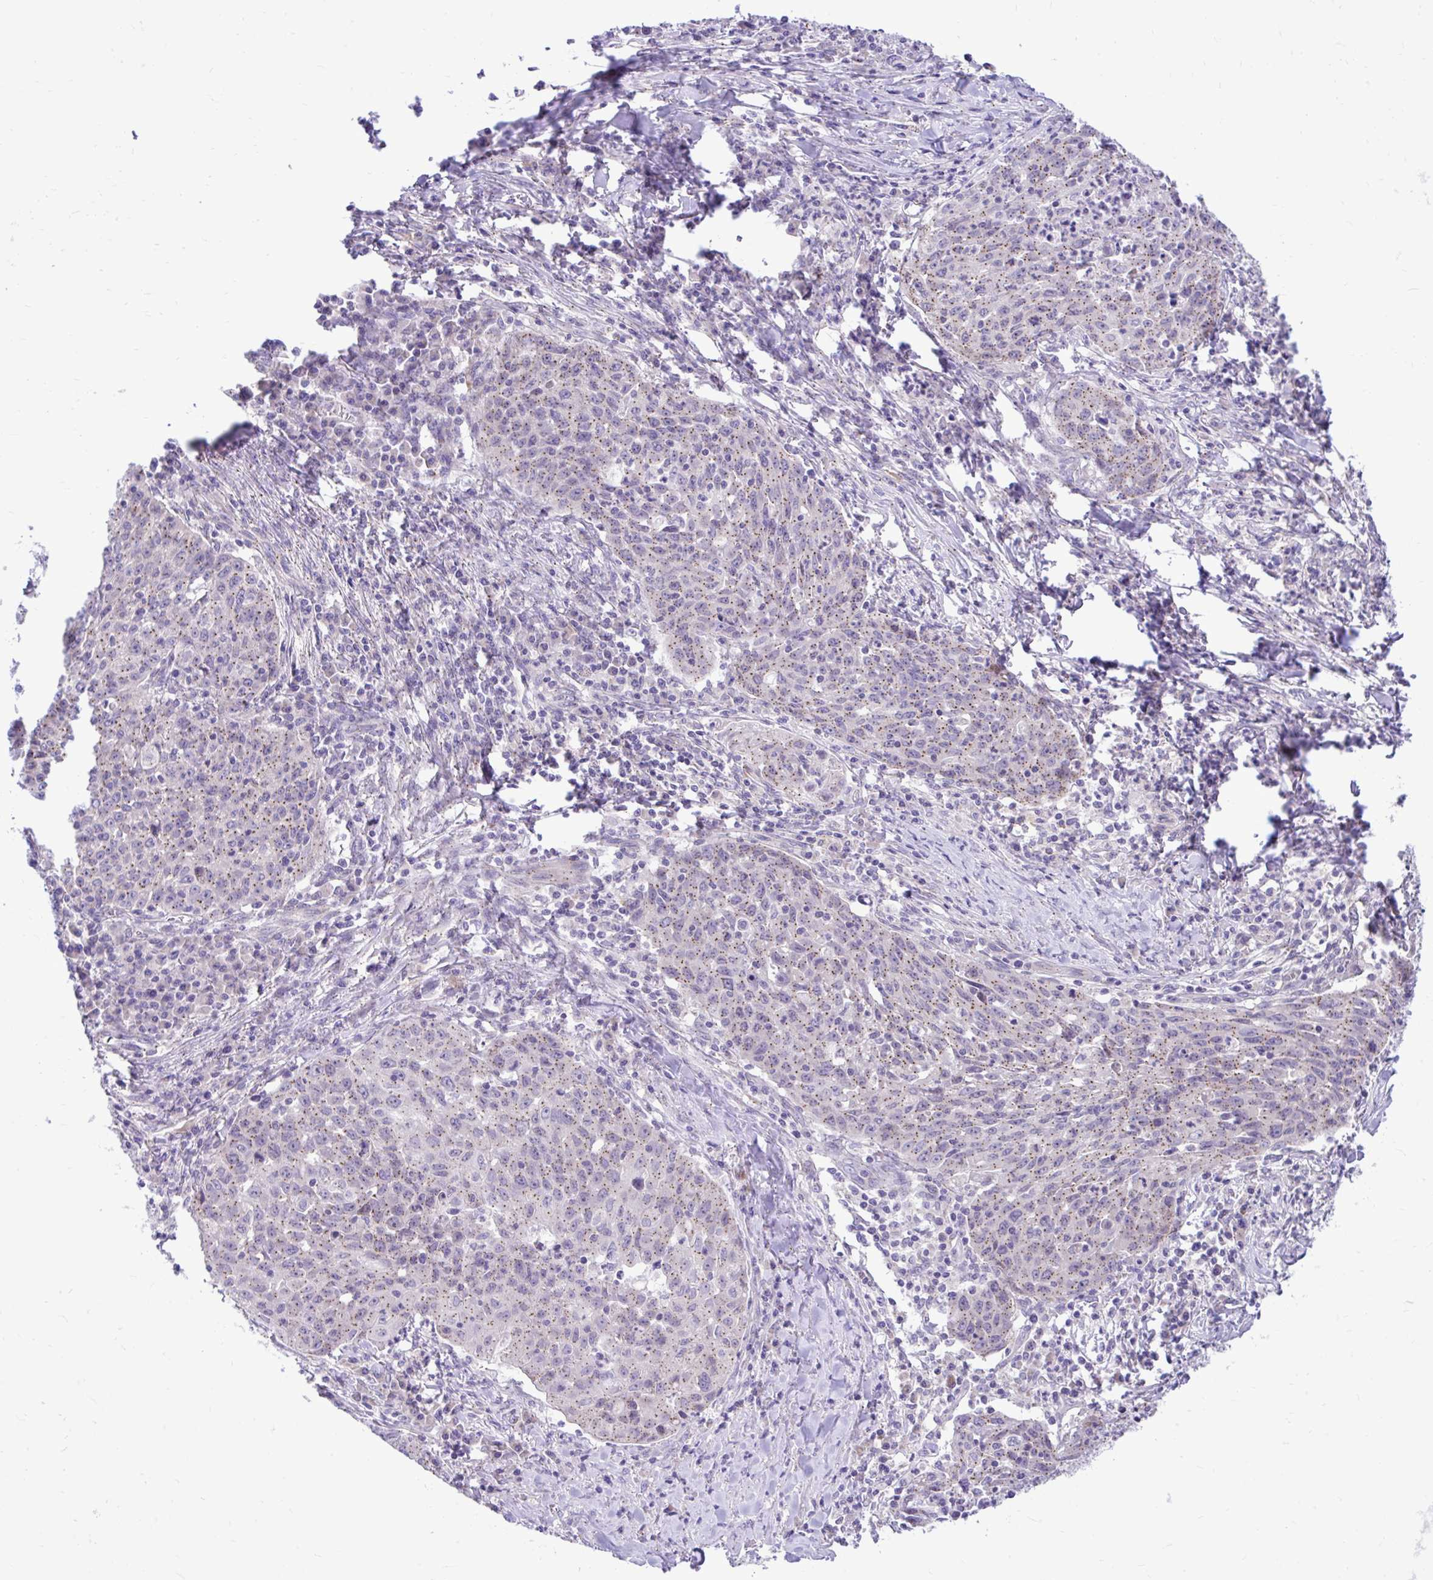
{"staining": {"intensity": "weak", "quantity": ">75%", "location": "cytoplasmic/membranous"}, "tissue": "lung cancer", "cell_type": "Tumor cells", "image_type": "cancer", "snomed": [{"axis": "morphology", "description": "Squamous cell carcinoma, NOS"}, {"axis": "morphology", "description": "Squamous cell carcinoma, metastatic, NOS"}, {"axis": "topography", "description": "Bronchus"}, {"axis": "topography", "description": "Lung"}], "caption": "Approximately >75% of tumor cells in lung metastatic squamous cell carcinoma reveal weak cytoplasmic/membranous protein positivity as visualized by brown immunohistochemical staining.", "gene": "CEACAM18", "patient": {"sex": "male", "age": 62}}